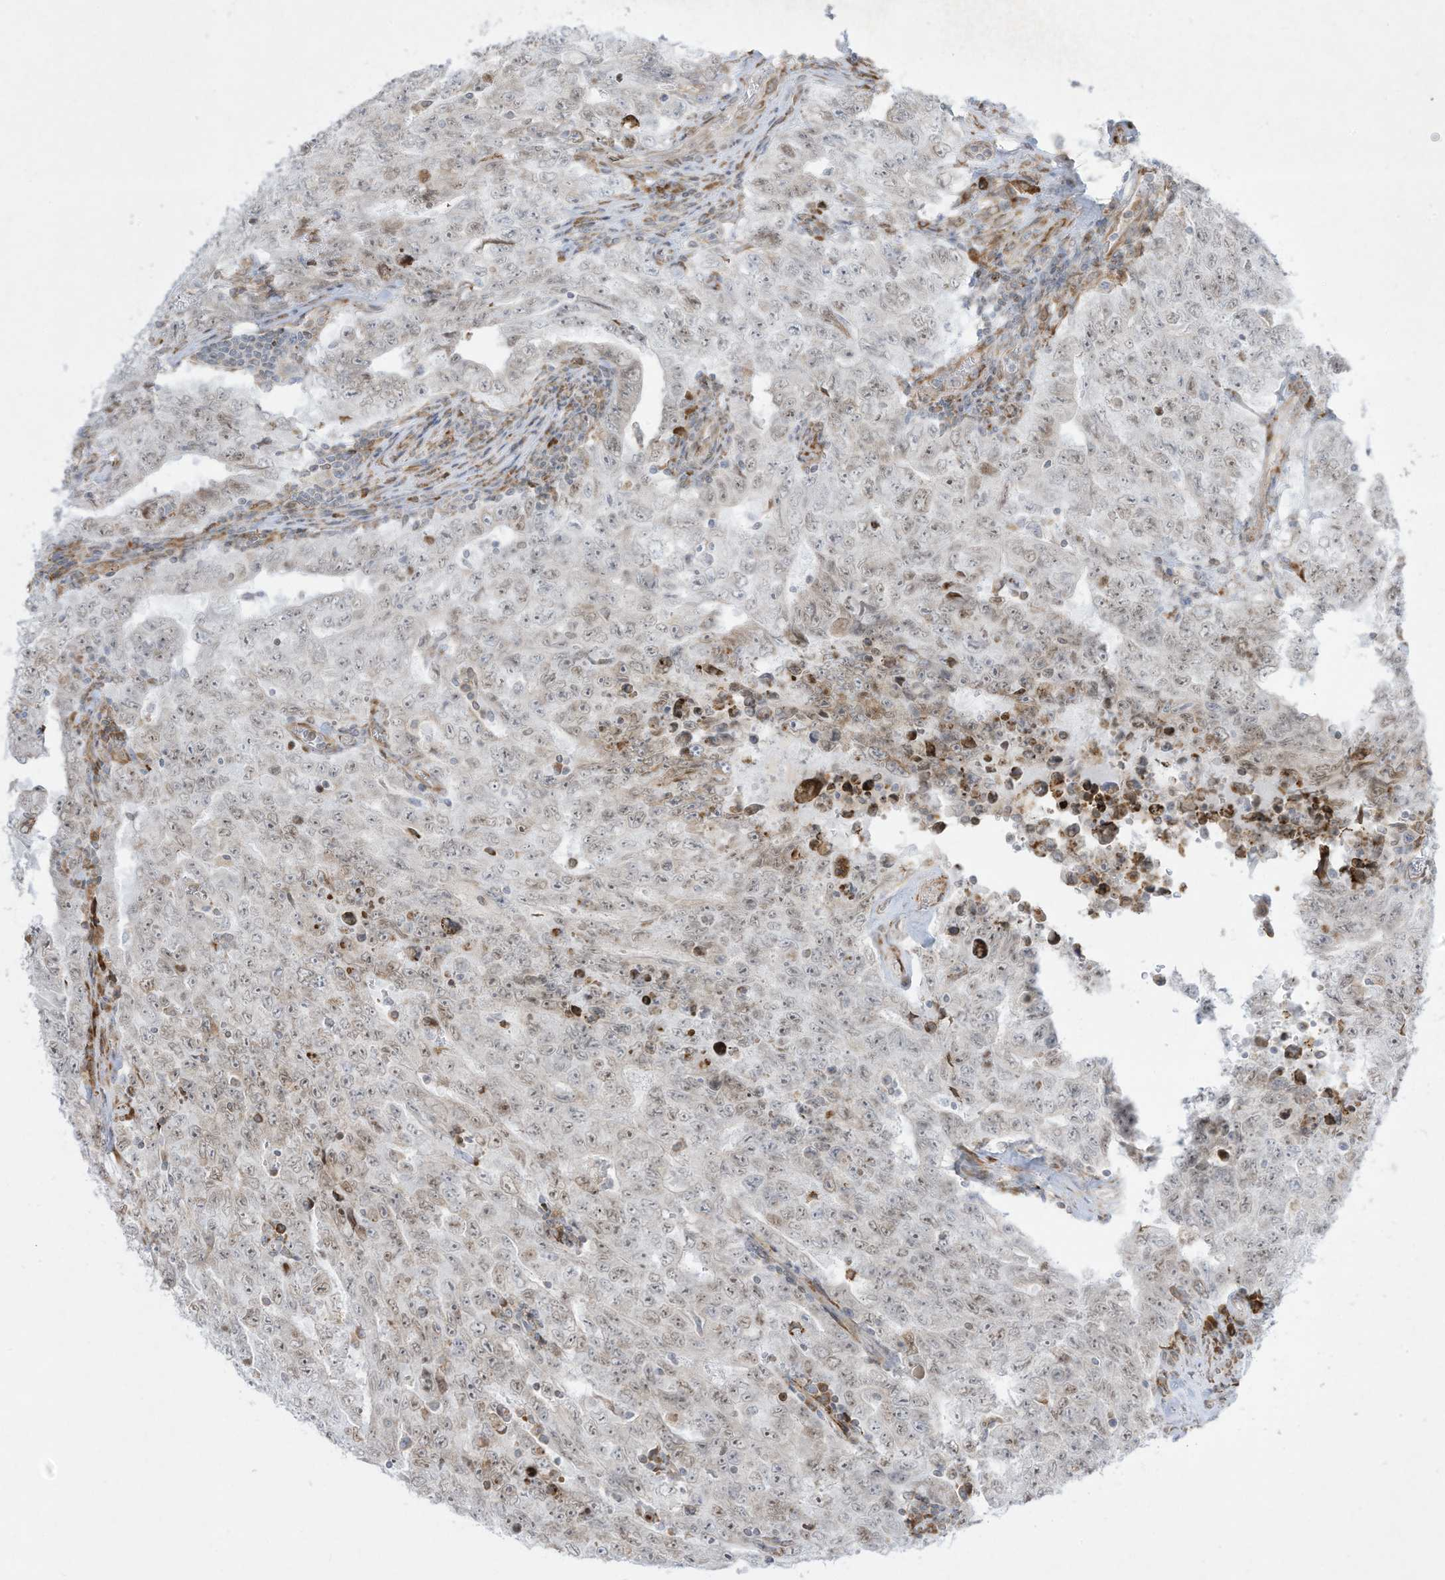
{"staining": {"intensity": "weak", "quantity": "<25%", "location": "cytoplasmic/membranous,nuclear"}, "tissue": "testis cancer", "cell_type": "Tumor cells", "image_type": "cancer", "snomed": [{"axis": "morphology", "description": "Carcinoma, Embryonal, NOS"}, {"axis": "topography", "description": "Testis"}], "caption": "This histopathology image is of testis cancer (embryonal carcinoma) stained with immunohistochemistry to label a protein in brown with the nuclei are counter-stained blue. There is no staining in tumor cells.", "gene": "PTK6", "patient": {"sex": "male", "age": 26}}